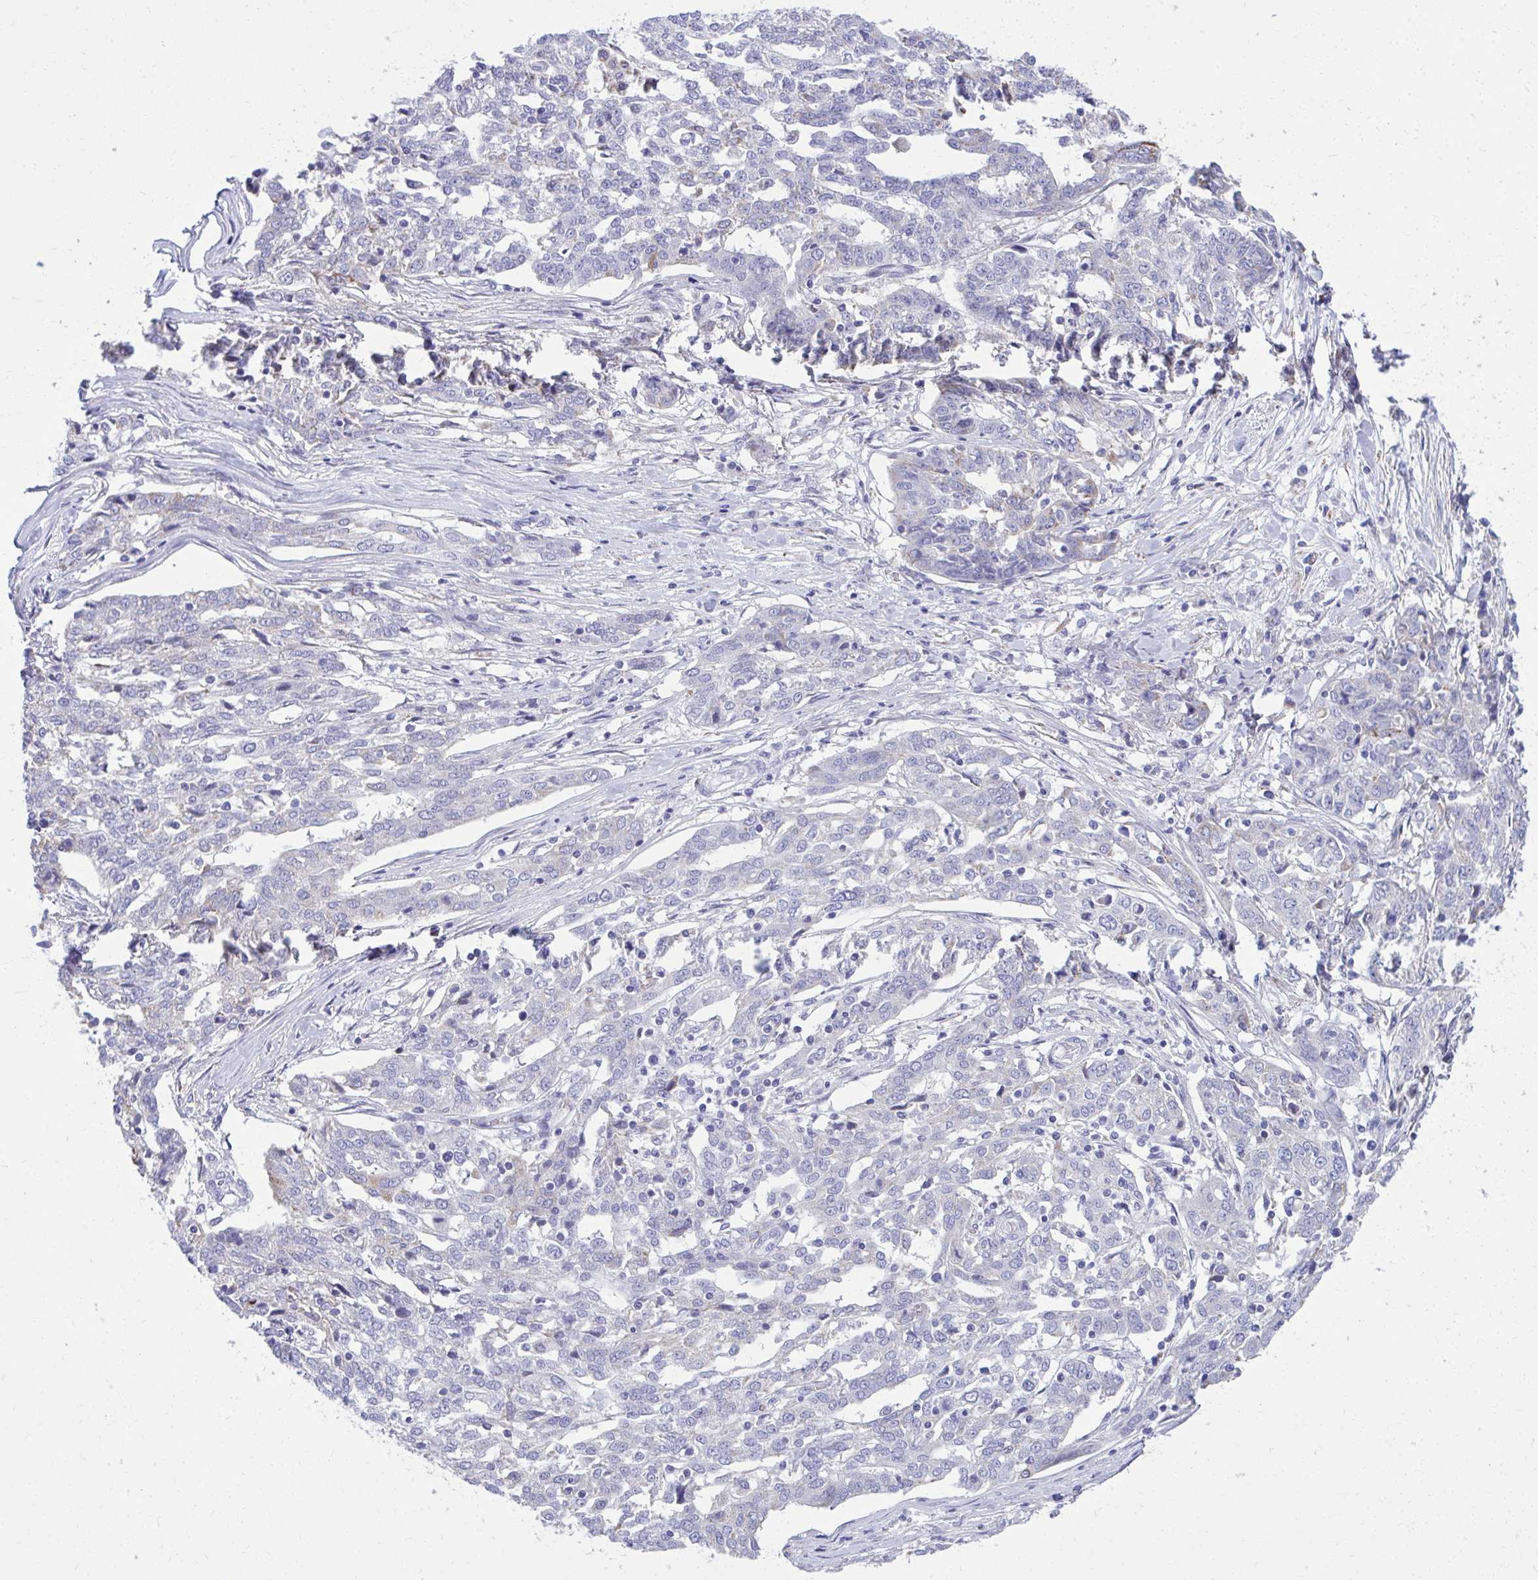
{"staining": {"intensity": "negative", "quantity": "none", "location": "none"}, "tissue": "ovarian cancer", "cell_type": "Tumor cells", "image_type": "cancer", "snomed": [{"axis": "morphology", "description": "Cystadenocarcinoma, serous, NOS"}, {"axis": "topography", "description": "Ovary"}], "caption": "Immunohistochemistry (IHC) of human ovarian serous cystadenocarcinoma shows no positivity in tumor cells. Brightfield microscopy of IHC stained with DAB (3,3'-diaminobenzidine) (brown) and hematoxylin (blue), captured at high magnification.", "gene": "AIG1", "patient": {"sex": "female", "age": 67}}